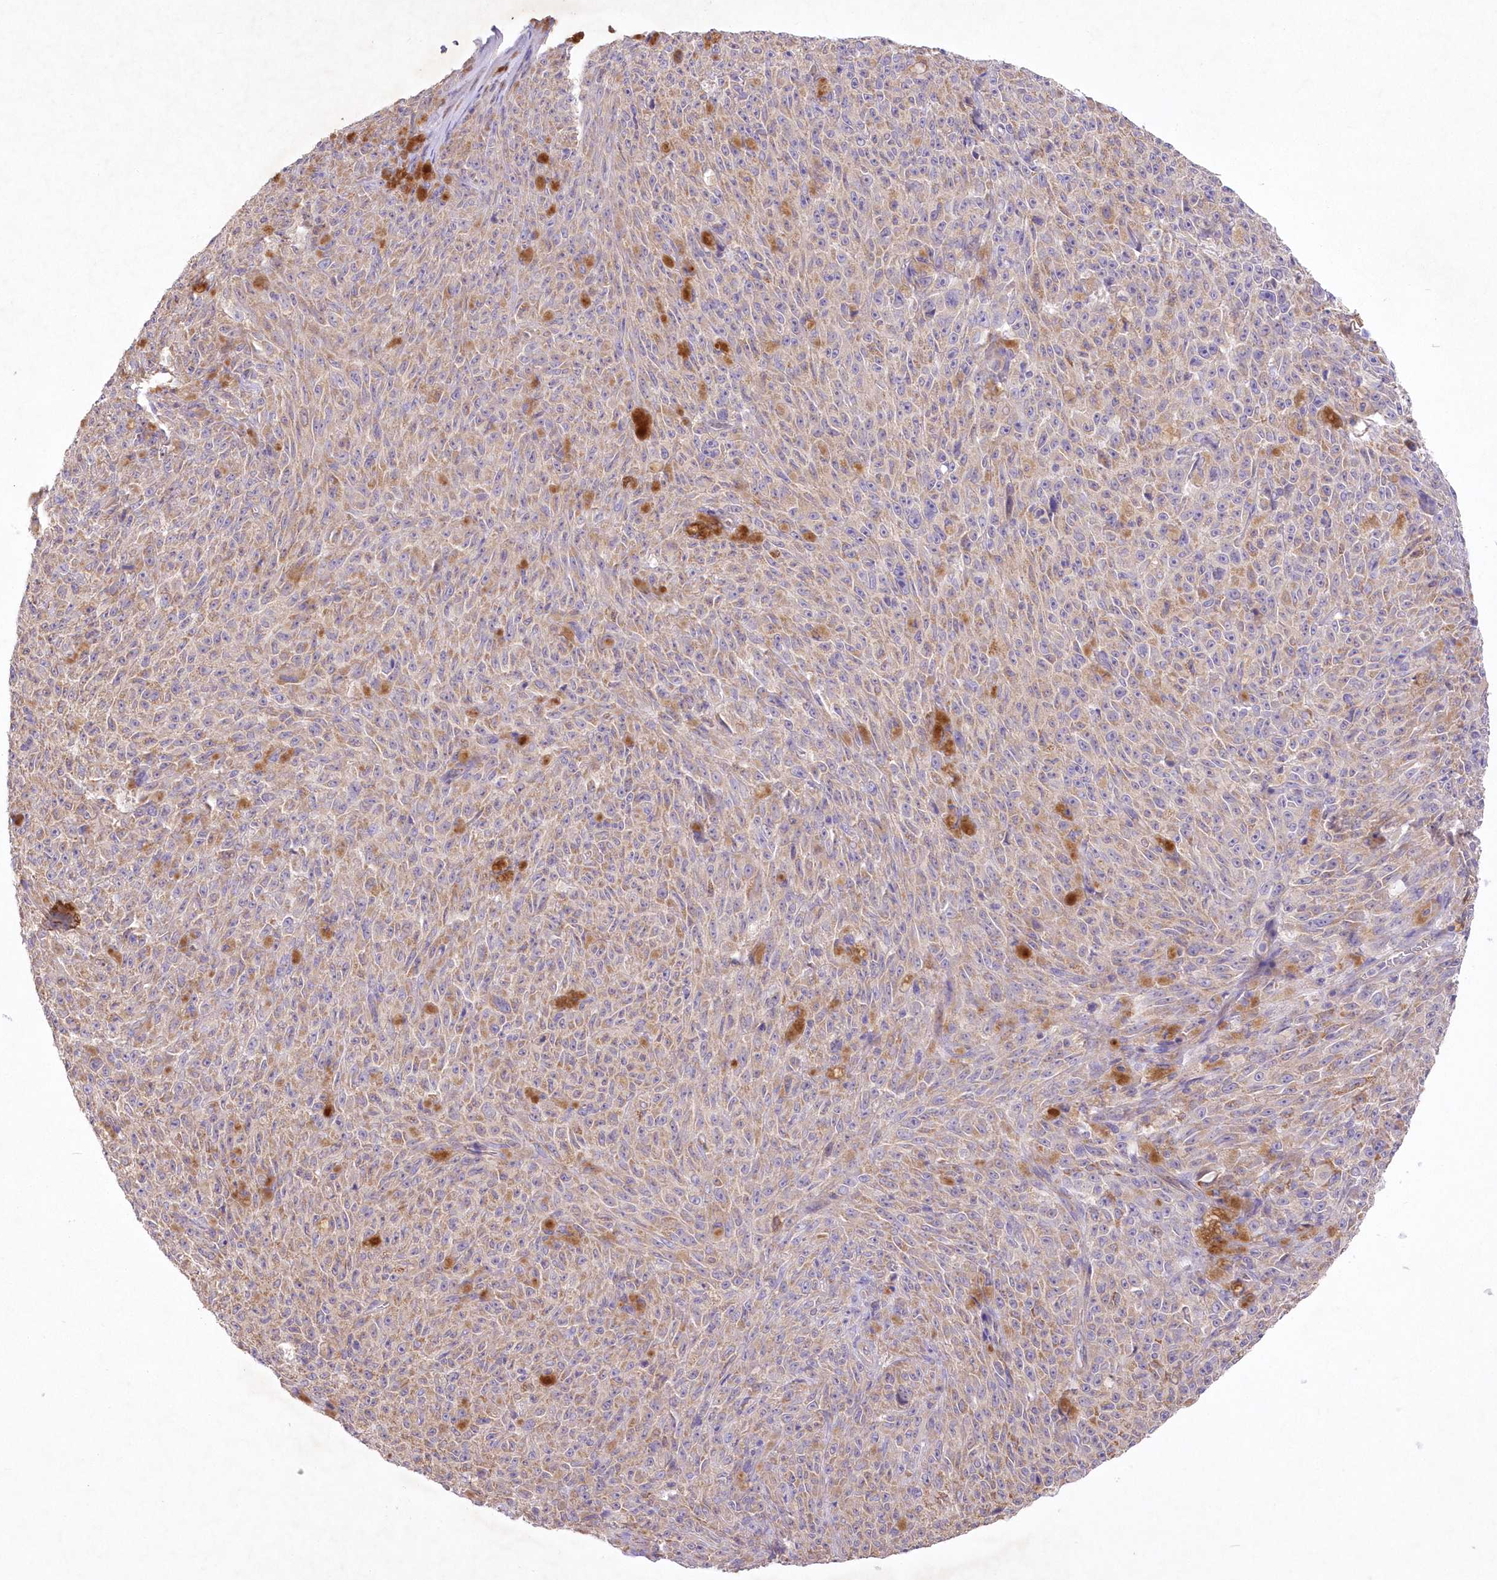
{"staining": {"intensity": "weak", "quantity": ">75%", "location": "cytoplasmic/membranous"}, "tissue": "melanoma", "cell_type": "Tumor cells", "image_type": "cancer", "snomed": [{"axis": "morphology", "description": "Malignant melanoma, NOS"}, {"axis": "topography", "description": "Skin"}], "caption": "Protein expression analysis of melanoma demonstrates weak cytoplasmic/membranous staining in approximately >75% of tumor cells.", "gene": "ITSN2", "patient": {"sex": "female", "age": 82}}